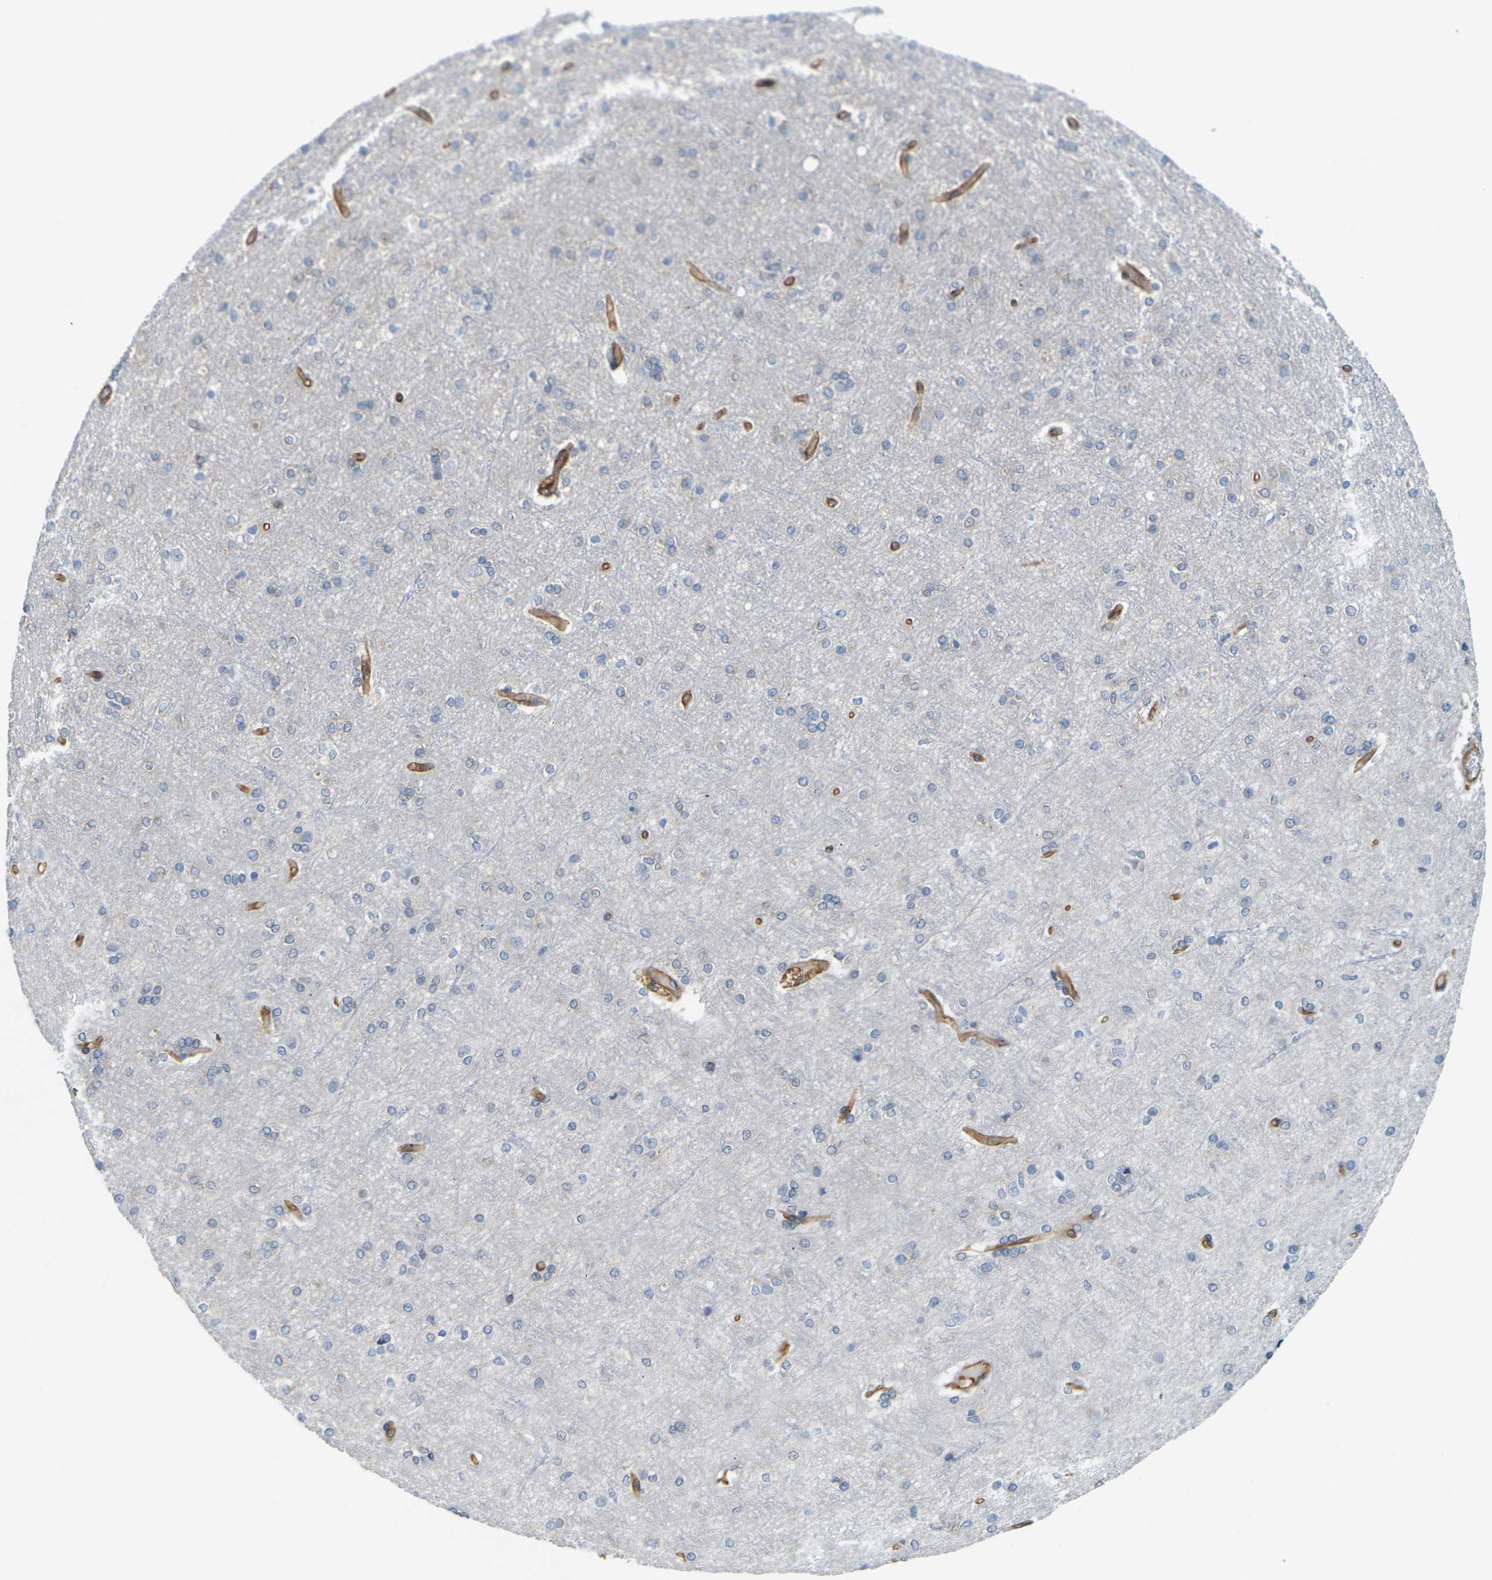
{"staining": {"intensity": "strong", "quantity": ">75%", "location": "cytoplasmic/membranous"}, "tissue": "cerebral cortex", "cell_type": "Endothelial cells", "image_type": "normal", "snomed": [{"axis": "morphology", "description": "Normal tissue, NOS"}, {"axis": "topography", "description": "Cerebral cortex"}], "caption": "A histopathology image showing strong cytoplasmic/membranous expression in approximately >75% of endothelial cells in unremarkable cerebral cortex, as visualized by brown immunohistochemical staining.", "gene": "IQGAP1", "patient": {"sex": "female", "age": 54}}